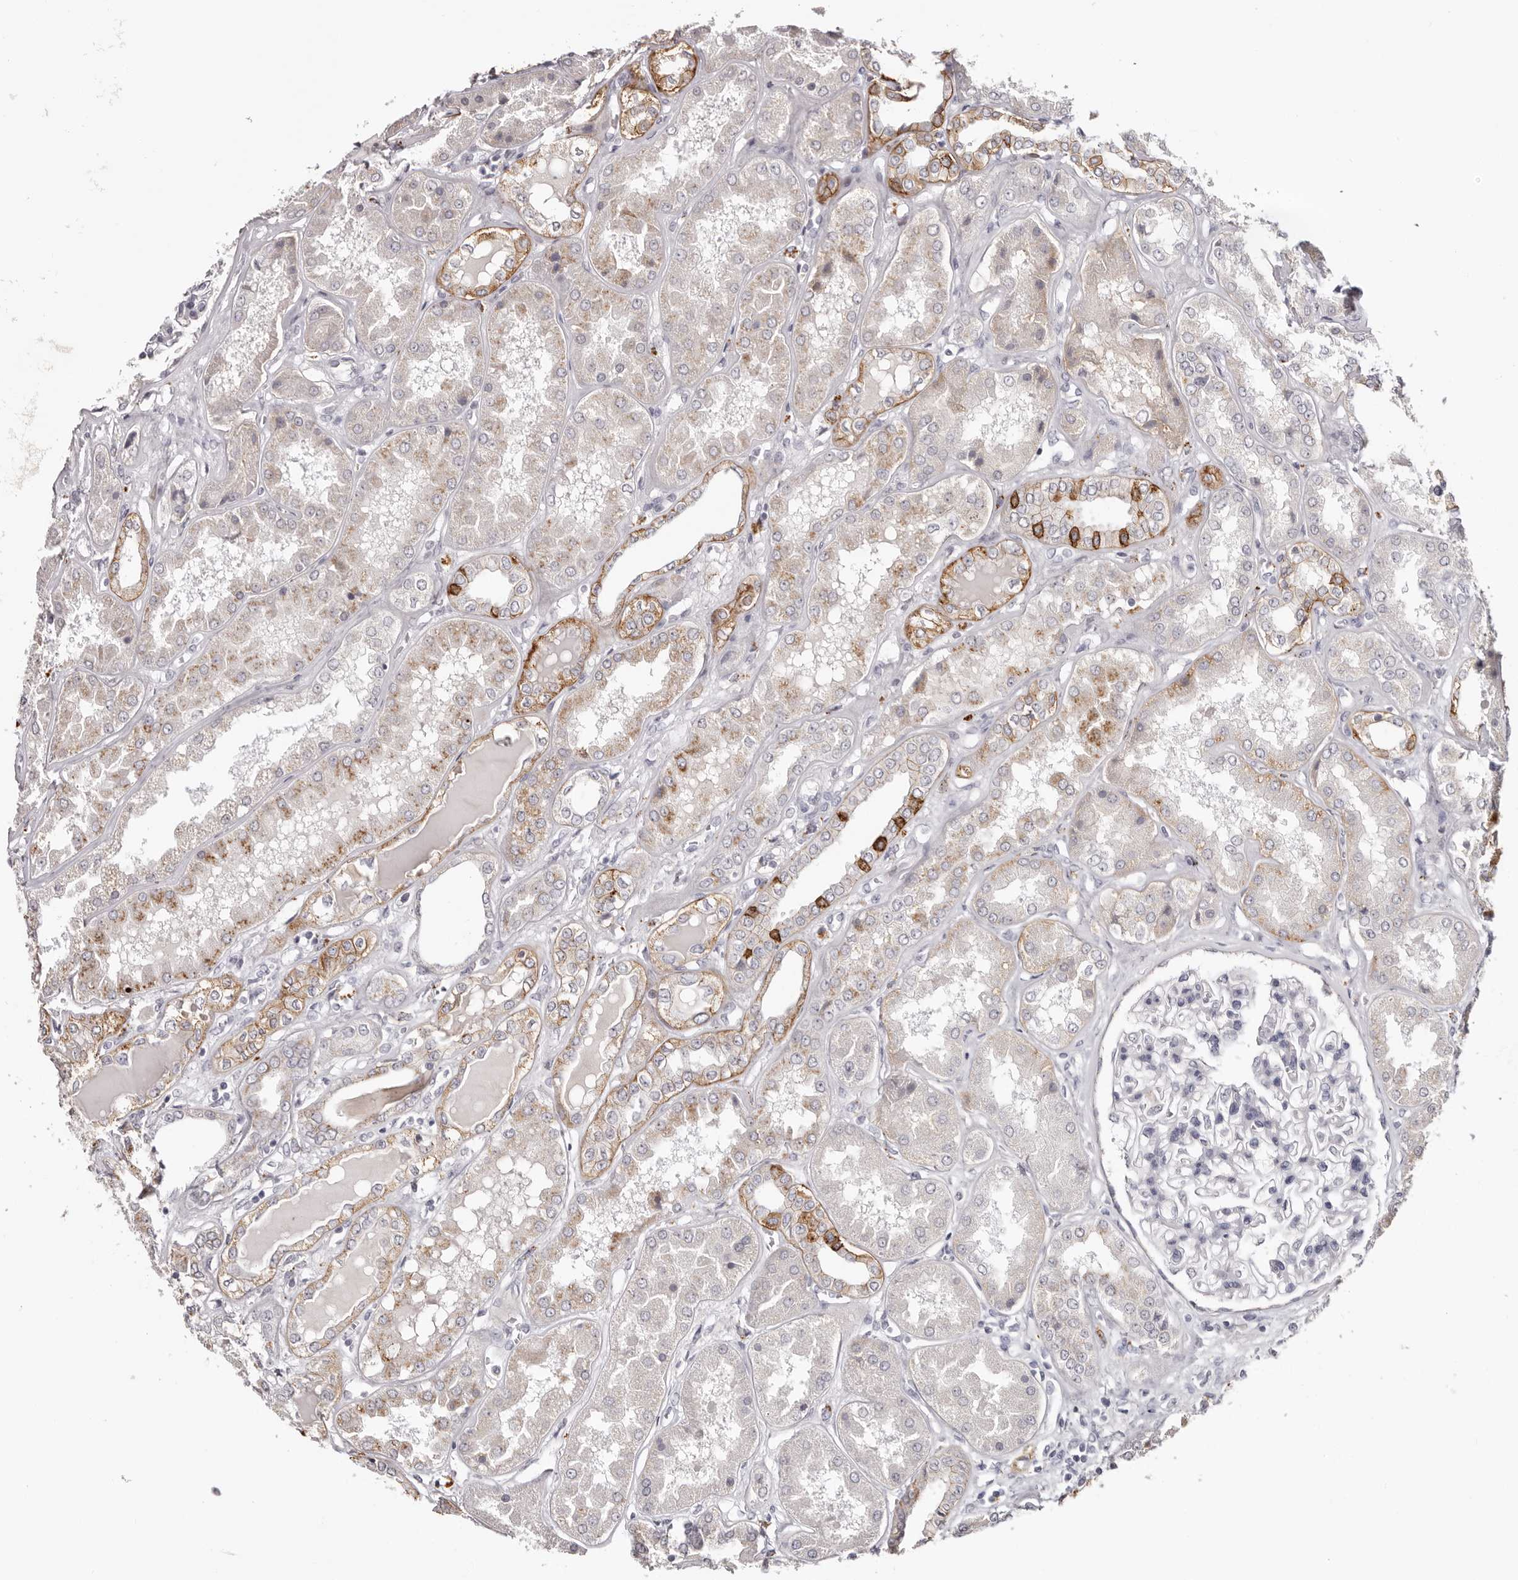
{"staining": {"intensity": "negative", "quantity": "none", "location": "none"}, "tissue": "kidney", "cell_type": "Cells in glomeruli", "image_type": "normal", "snomed": [{"axis": "morphology", "description": "Normal tissue, NOS"}, {"axis": "topography", "description": "Kidney"}], "caption": "There is no significant expression in cells in glomeruli of kidney. (DAB immunohistochemistry, high magnification).", "gene": "PCDHB6", "patient": {"sex": "female", "age": 56}}